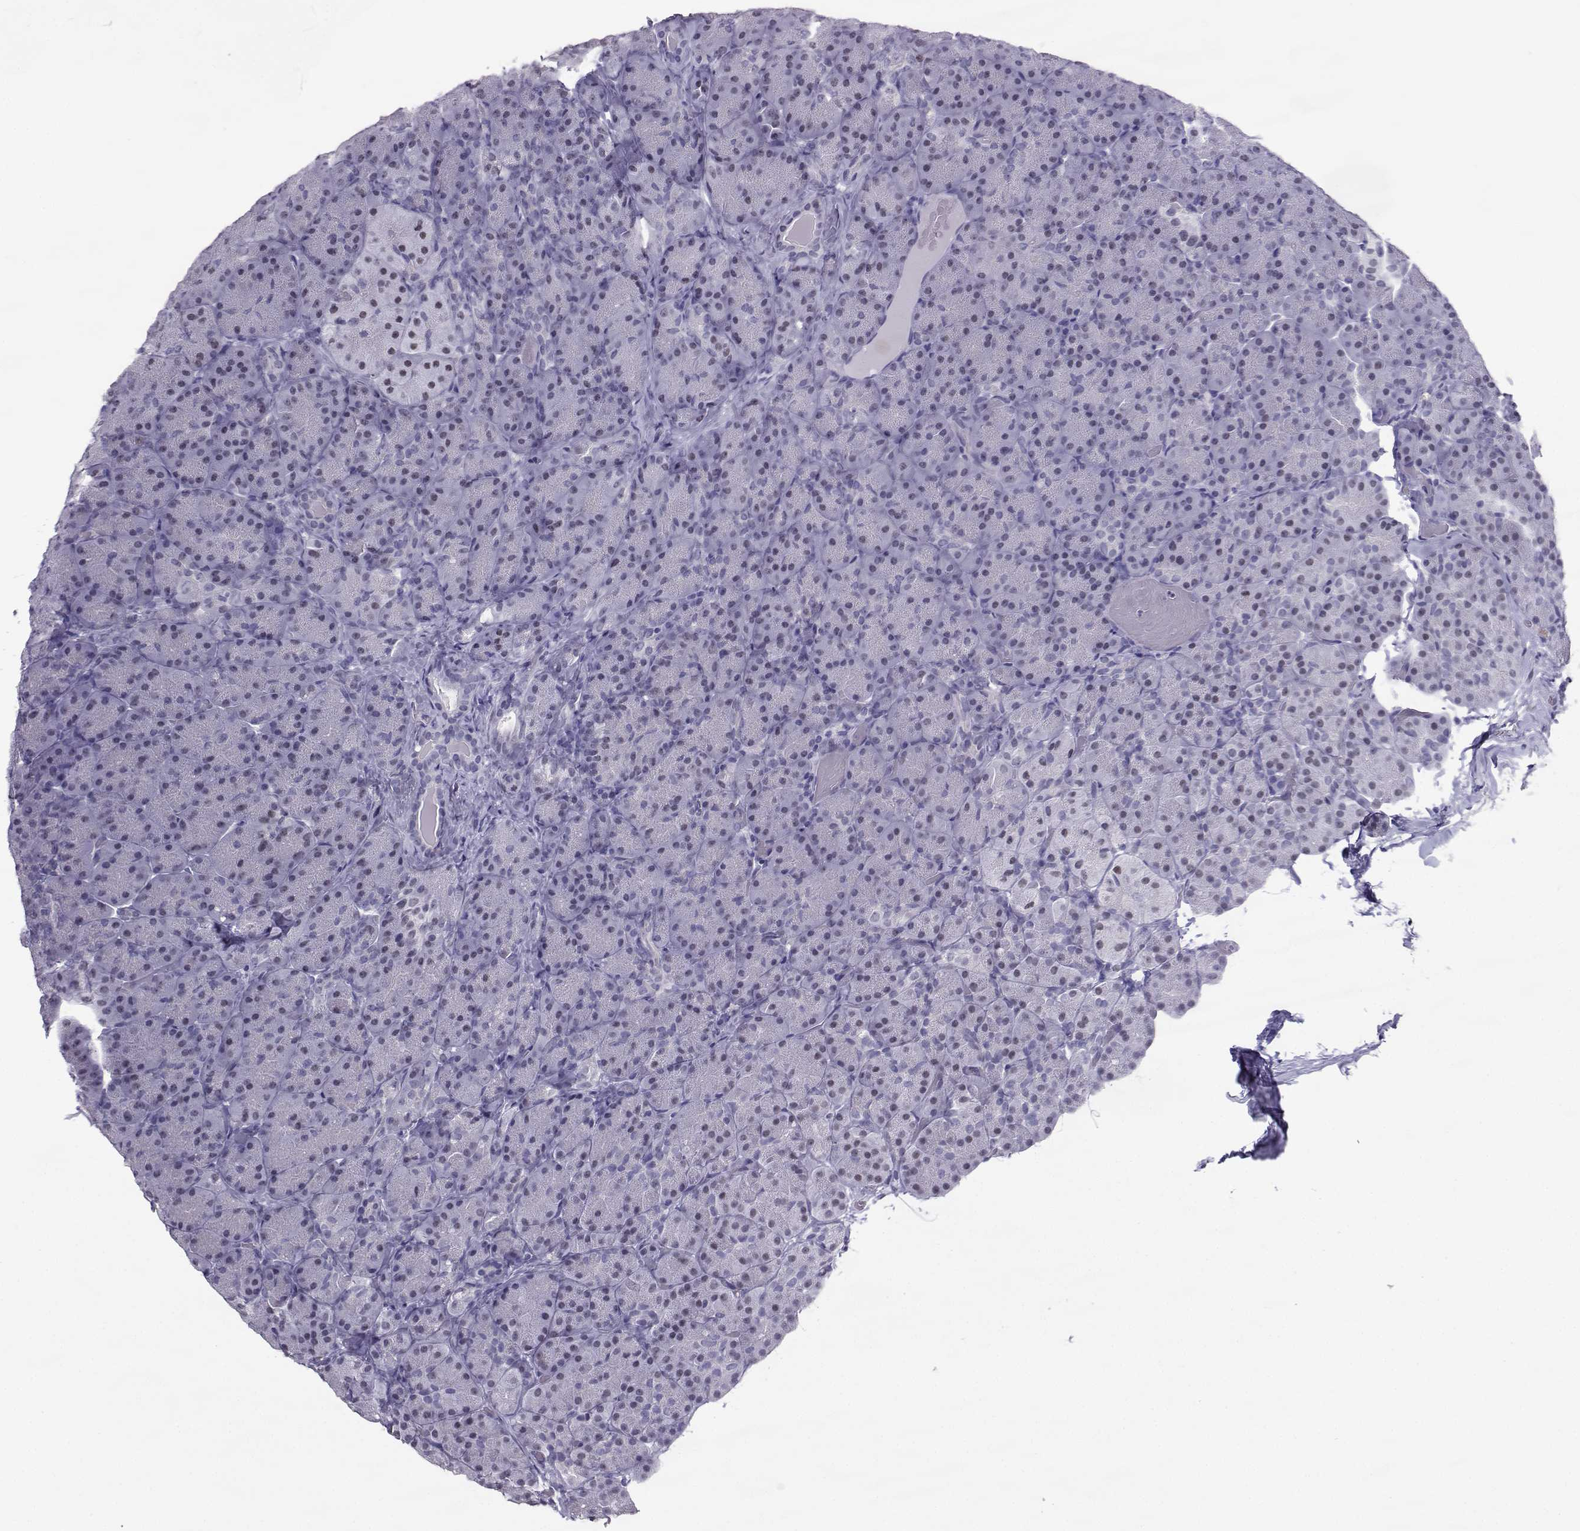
{"staining": {"intensity": "weak", "quantity": "<25%", "location": "nuclear"}, "tissue": "pancreas", "cell_type": "Exocrine glandular cells", "image_type": "normal", "snomed": [{"axis": "morphology", "description": "Normal tissue, NOS"}, {"axis": "topography", "description": "Pancreas"}], "caption": "IHC image of unremarkable pancreas: human pancreas stained with DAB exhibits no significant protein positivity in exocrine glandular cells.", "gene": "TEDC2", "patient": {"sex": "male", "age": 57}}